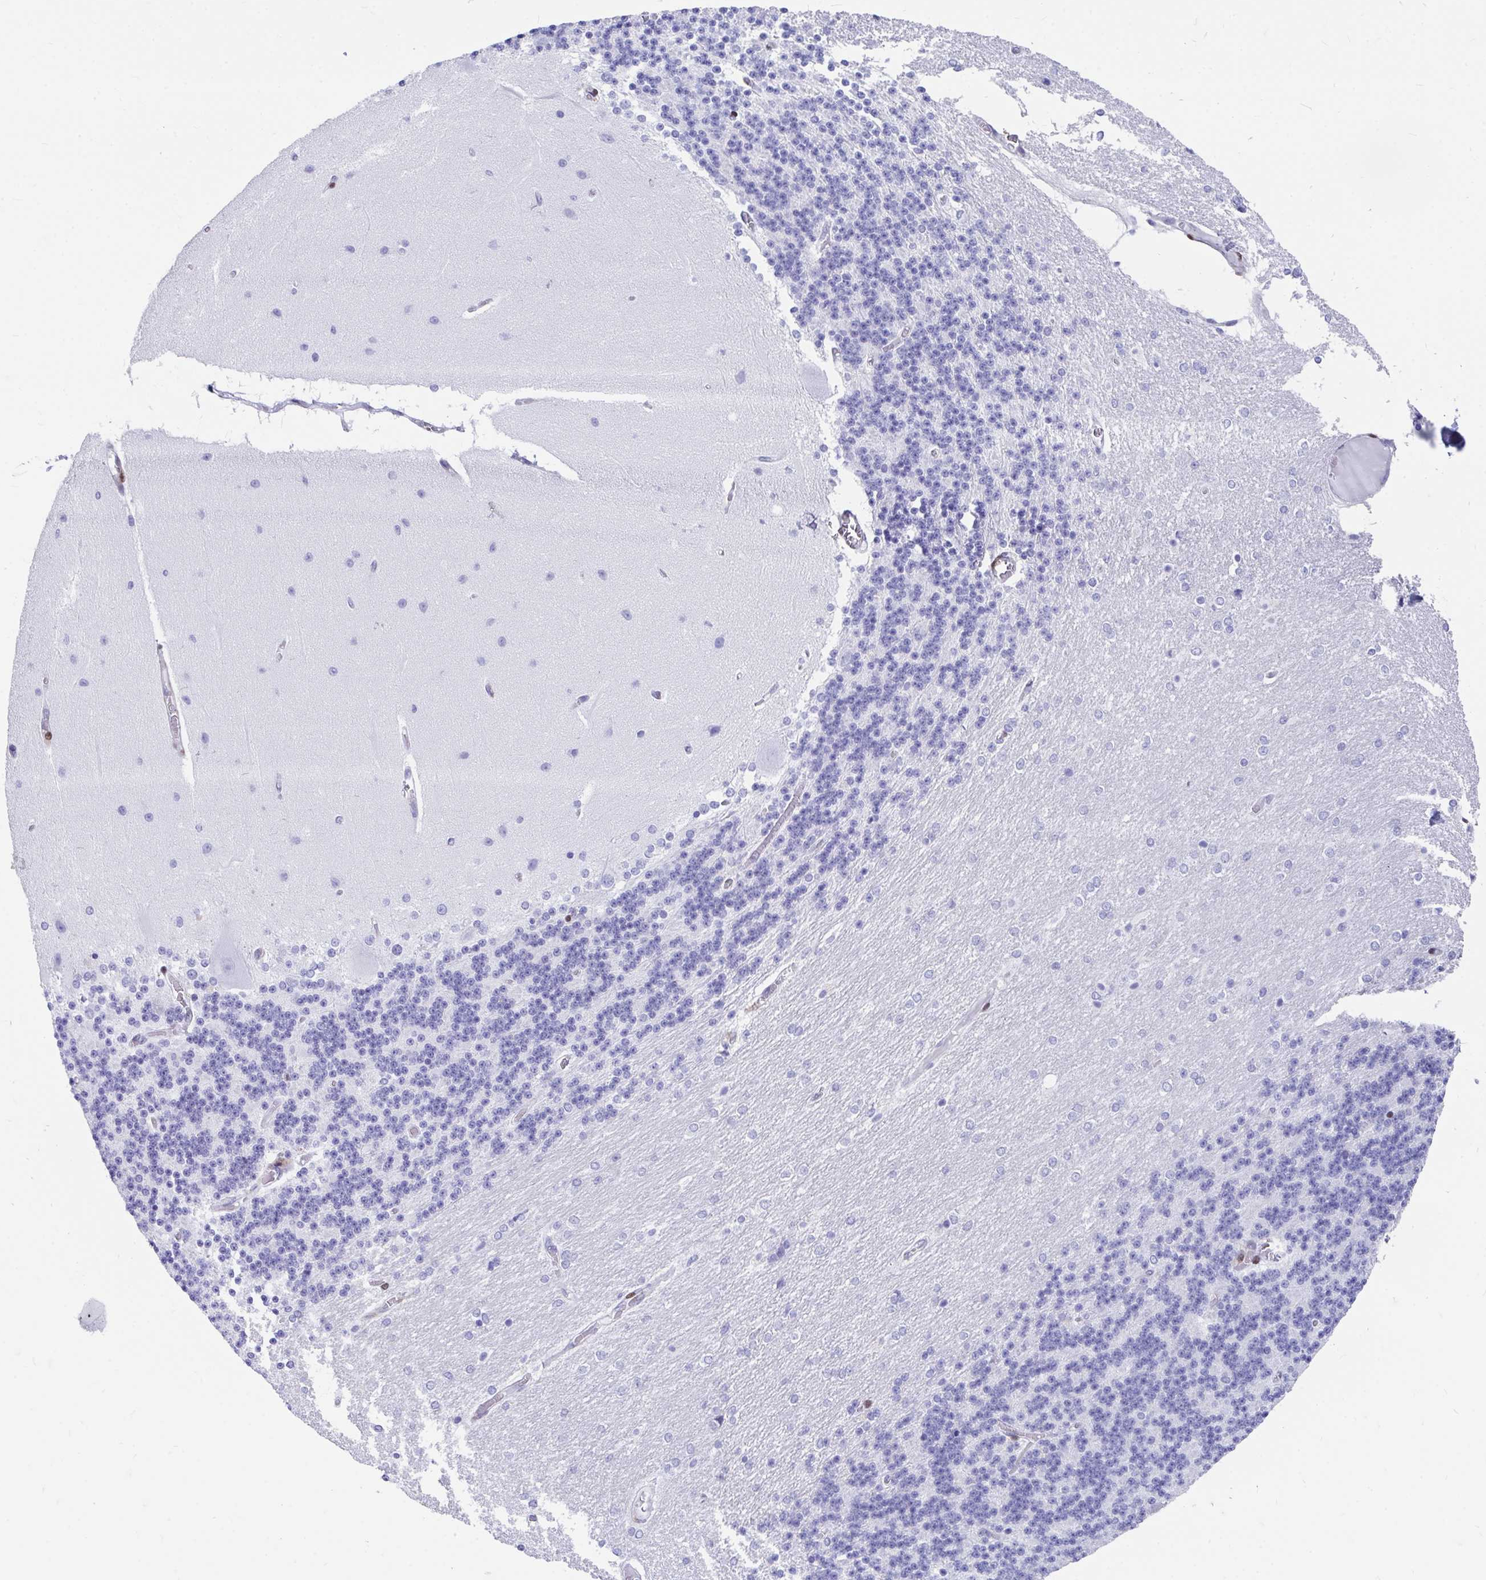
{"staining": {"intensity": "negative", "quantity": "none", "location": "none"}, "tissue": "cerebellum", "cell_type": "Cells in granular layer", "image_type": "normal", "snomed": [{"axis": "morphology", "description": "Normal tissue, NOS"}, {"axis": "topography", "description": "Cerebellum"}], "caption": "DAB immunohistochemical staining of unremarkable cerebellum demonstrates no significant expression in cells in granular layer.", "gene": "RBPMS", "patient": {"sex": "female", "age": 54}}